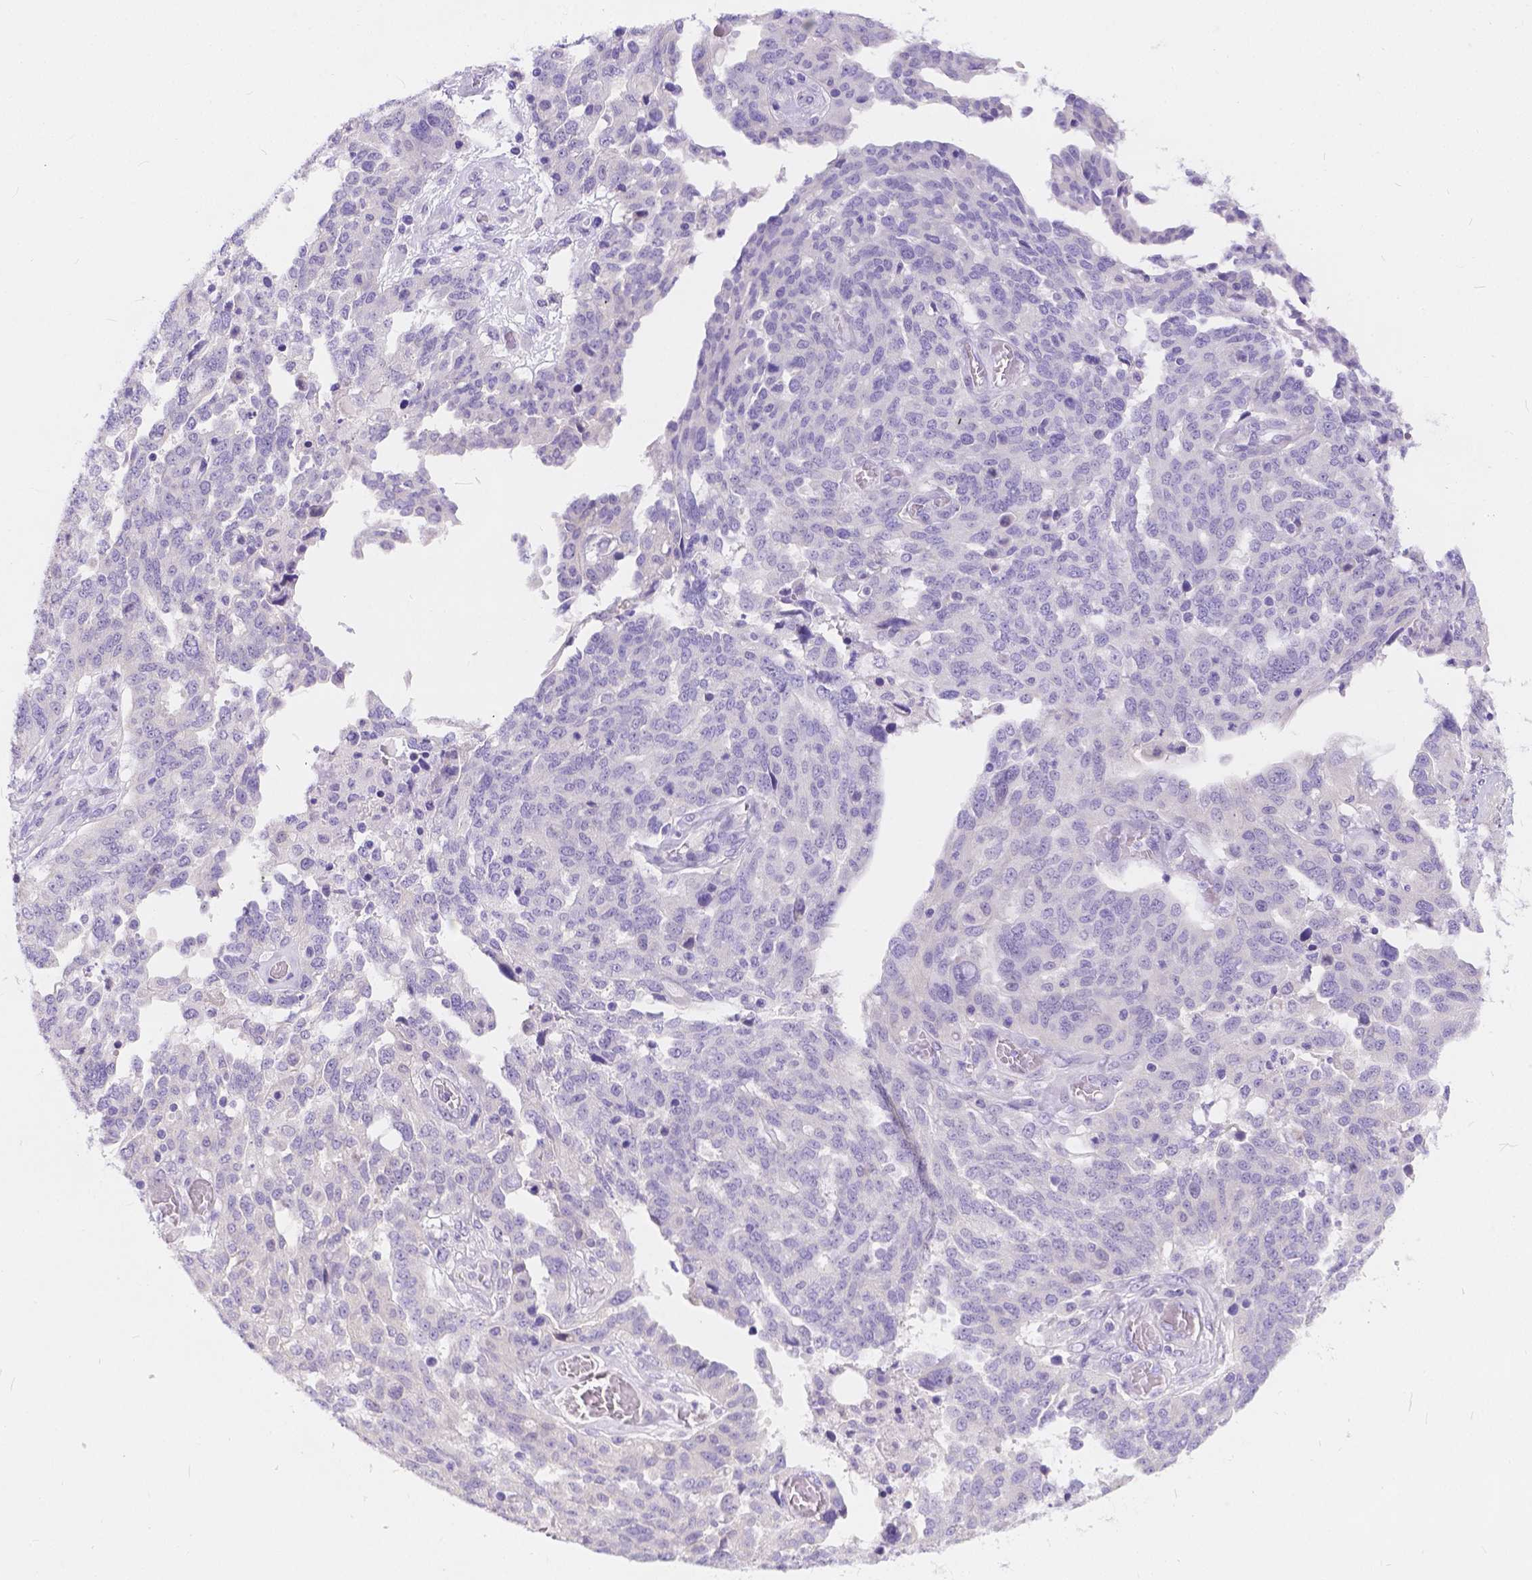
{"staining": {"intensity": "negative", "quantity": "none", "location": "none"}, "tissue": "ovarian cancer", "cell_type": "Tumor cells", "image_type": "cancer", "snomed": [{"axis": "morphology", "description": "Cystadenocarcinoma, serous, NOS"}, {"axis": "topography", "description": "Ovary"}], "caption": "High magnification brightfield microscopy of serous cystadenocarcinoma (ovarian) stained with DAB (3,3'-diaminobenzidine) (brown) and counterstained with hematoxylin (blue): tumor cells show no significant positivity.", "gene": "DLEC1", "patient": {"sex": "female", "age": 67}}